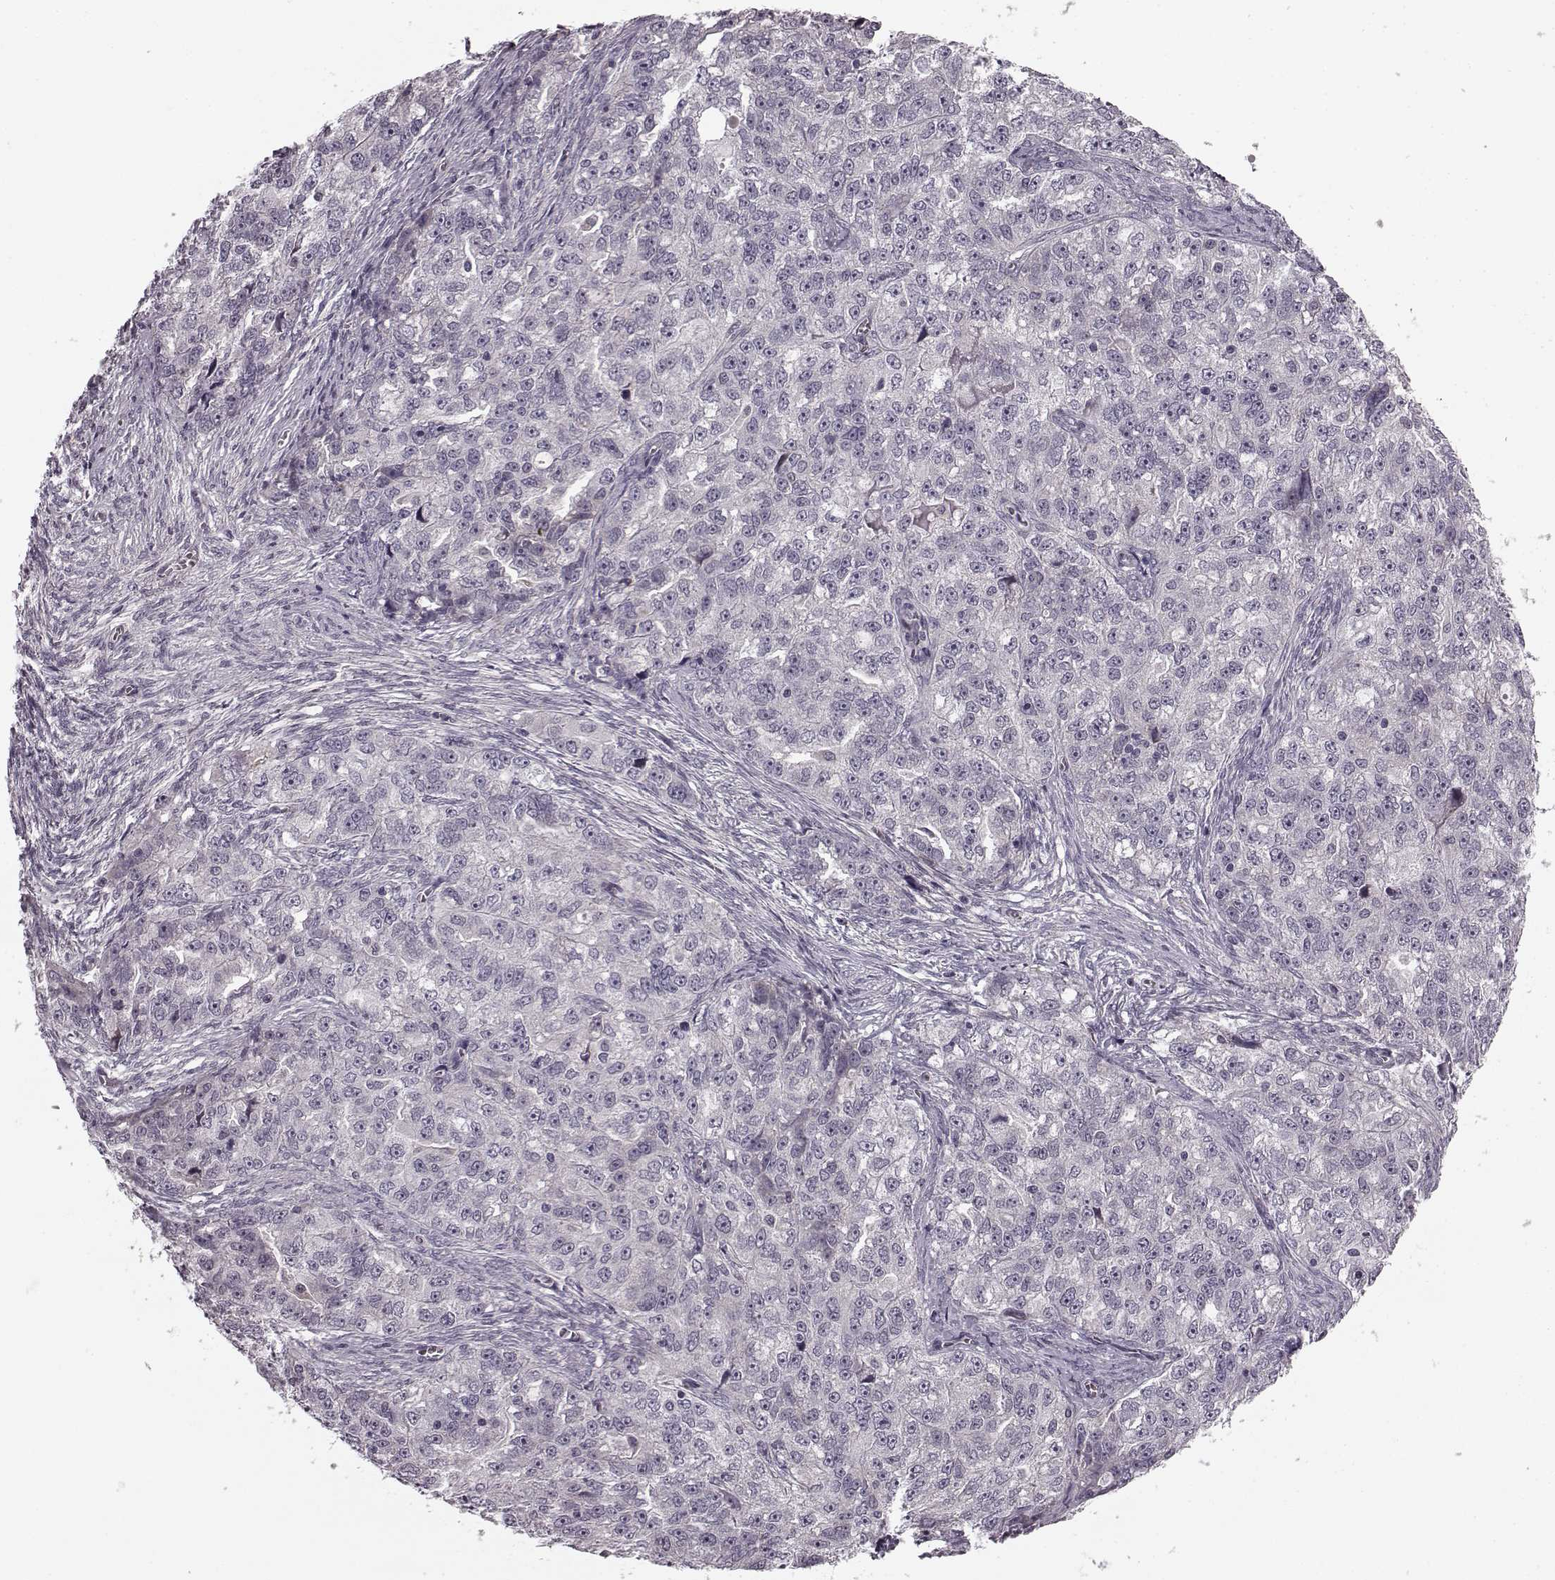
{"staining": {"intensity": "negative", "quantity": "none", "location": "none"}, "tissue": "ovarian cancer", "cell_type": "Tumor cells", "image_type": "cancer", "snomed": [{"axis": "morphology", "description": "Cystadenocarcinoma, serous, NOS"}, {"axis": "topography", "description": "Ovary"}], "caption": "IHC of human ovarian serous cystadenocarcinoma shows no expression in tumor cells. The staining was performed using DAB to visualize the protein expression in brown, while the nuclei were stained in blue with hematoxylin (Magnification: 20x).", "gene": "FAM234B", "patient": {"sex": "female", "age": 51}}